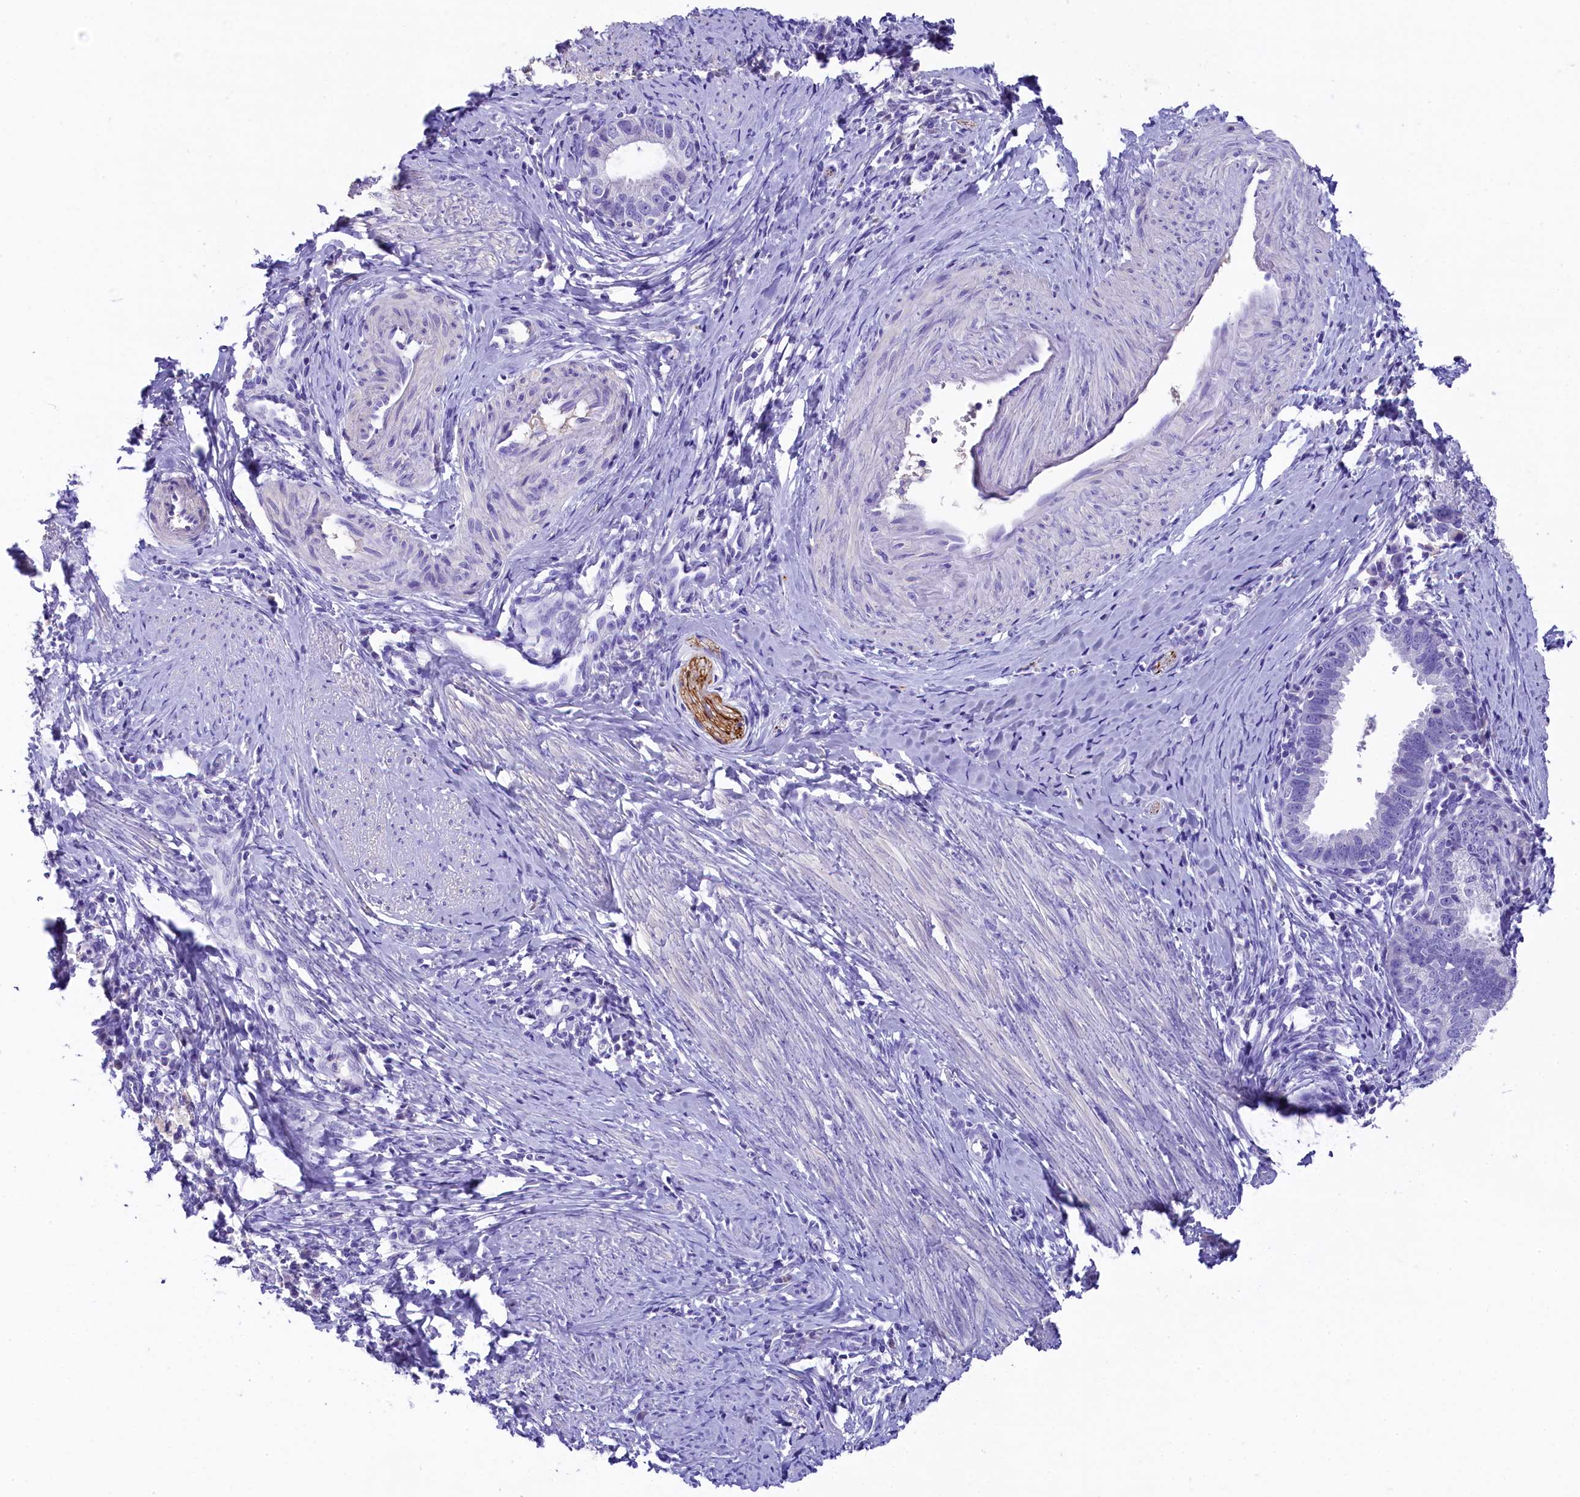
{"staining": {"intensity": "negative", "quantity": "none", "location": "none"}, "tissue": "cervical cancer", "cell_type": "Tumor cells", "image_type": "cancer", "snomed": [{"axis": "morphology", "description": "Adenocarcinoma, NOS"}, {"axis": "topography", "description": "Cervix"}], "caption": "Immunohistochemistry image of neoplastic tissue: cervical cancer stained with DAB exhibits no significant protein positivity in tumor cells.", "gene": "SKIDA1", "patient": {"sex": "female", "age": 36}}